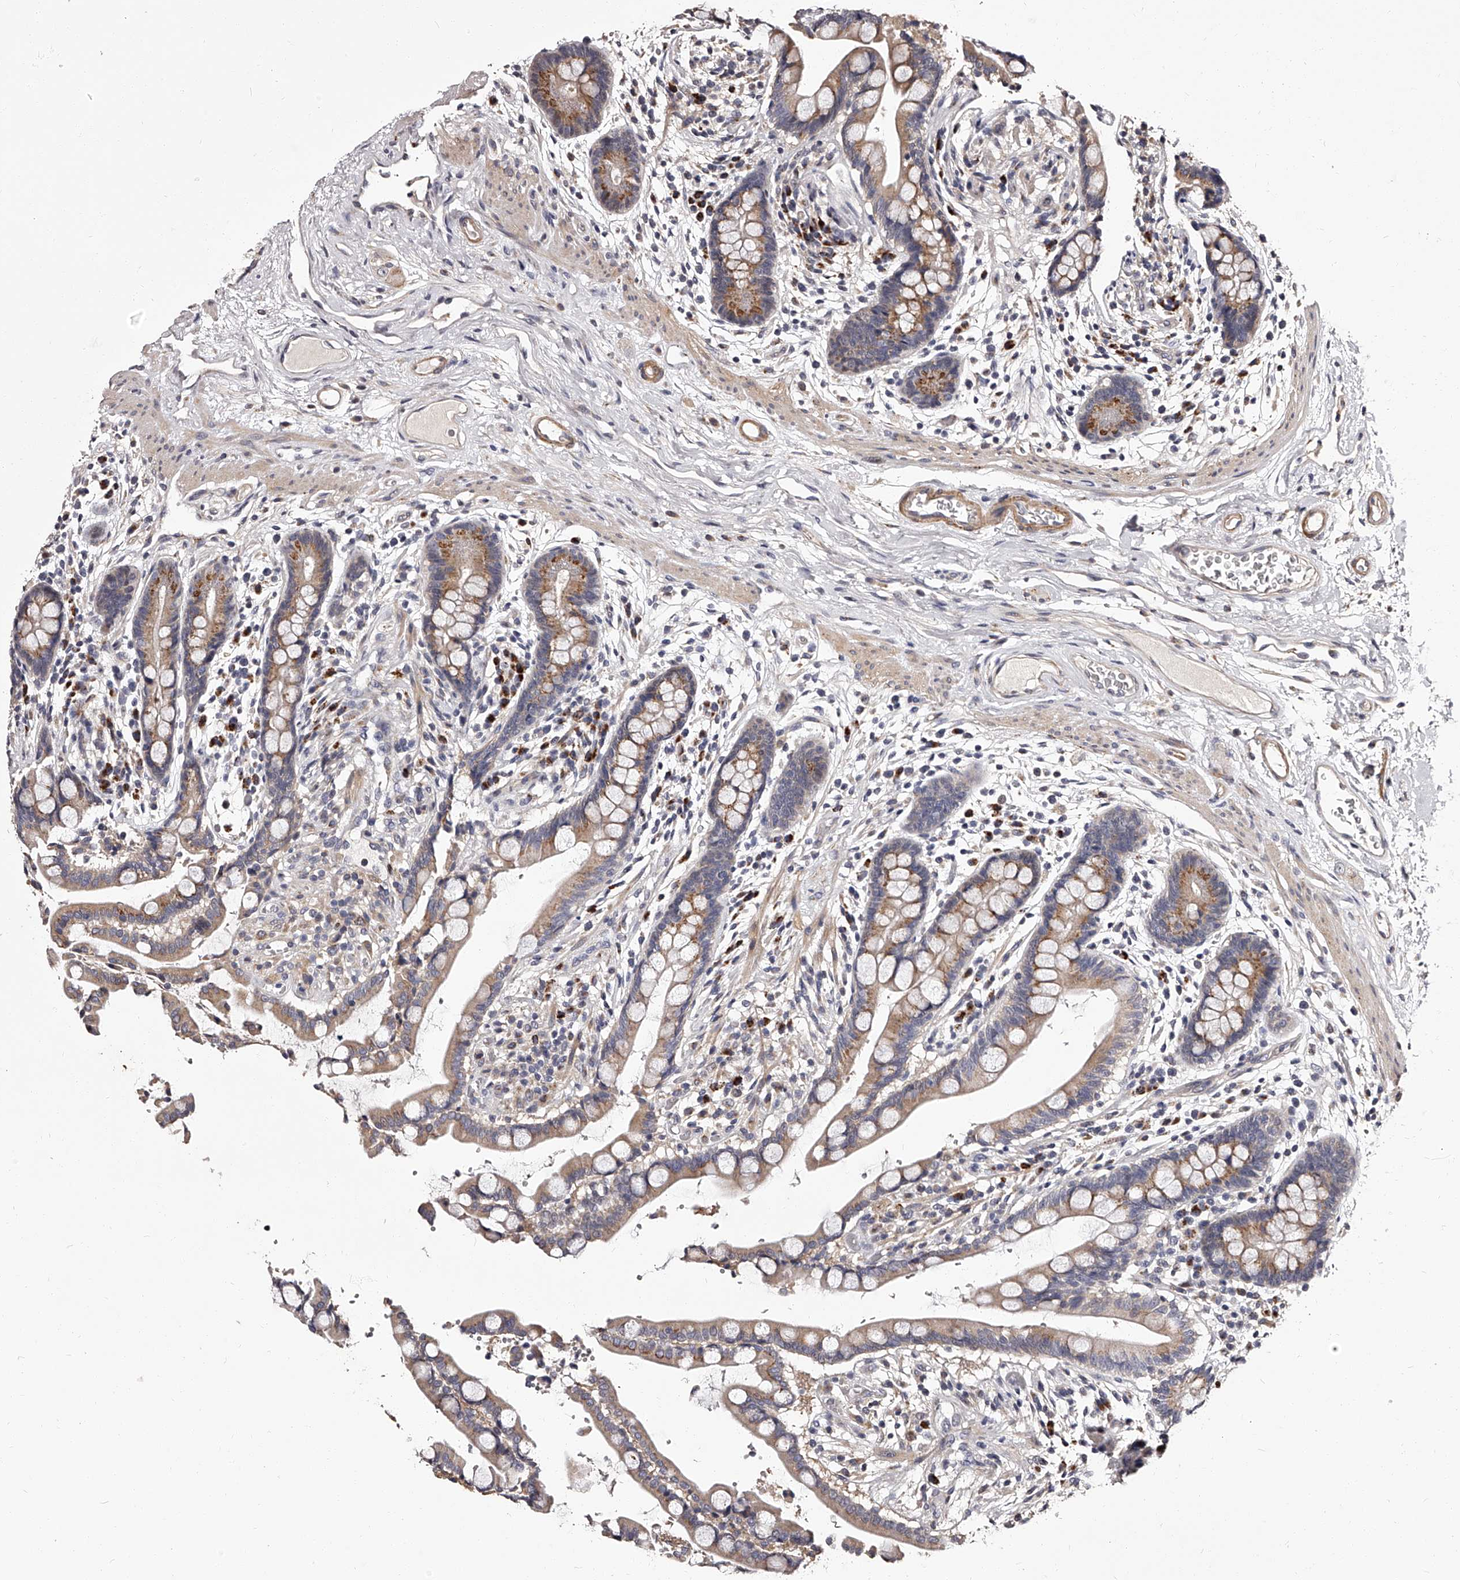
{"staining": {"intensity": "moderate", "quantity": ">75%", "location": "cytoplasmic/membranous"}, "tissue": "colon", "cell_type": "Endothelial cells", "image_type": "normal", "snomed": [{"axis": "morphology", "description": "Normal tissue, NOS"}, {"axis": "topography", "description": "Colon"}], "caption": "Brown immunohistochemical staining in normal colon shows moderate cytoplasmic/membranous expression in about >75% of endothelial cells. (DAB (3,3'-diaminobenzidine) = brown stain, brightfield microscopy at high magnification).", "gene": "RSC1A1", "patient": {"sex": "male", "age": 73}}